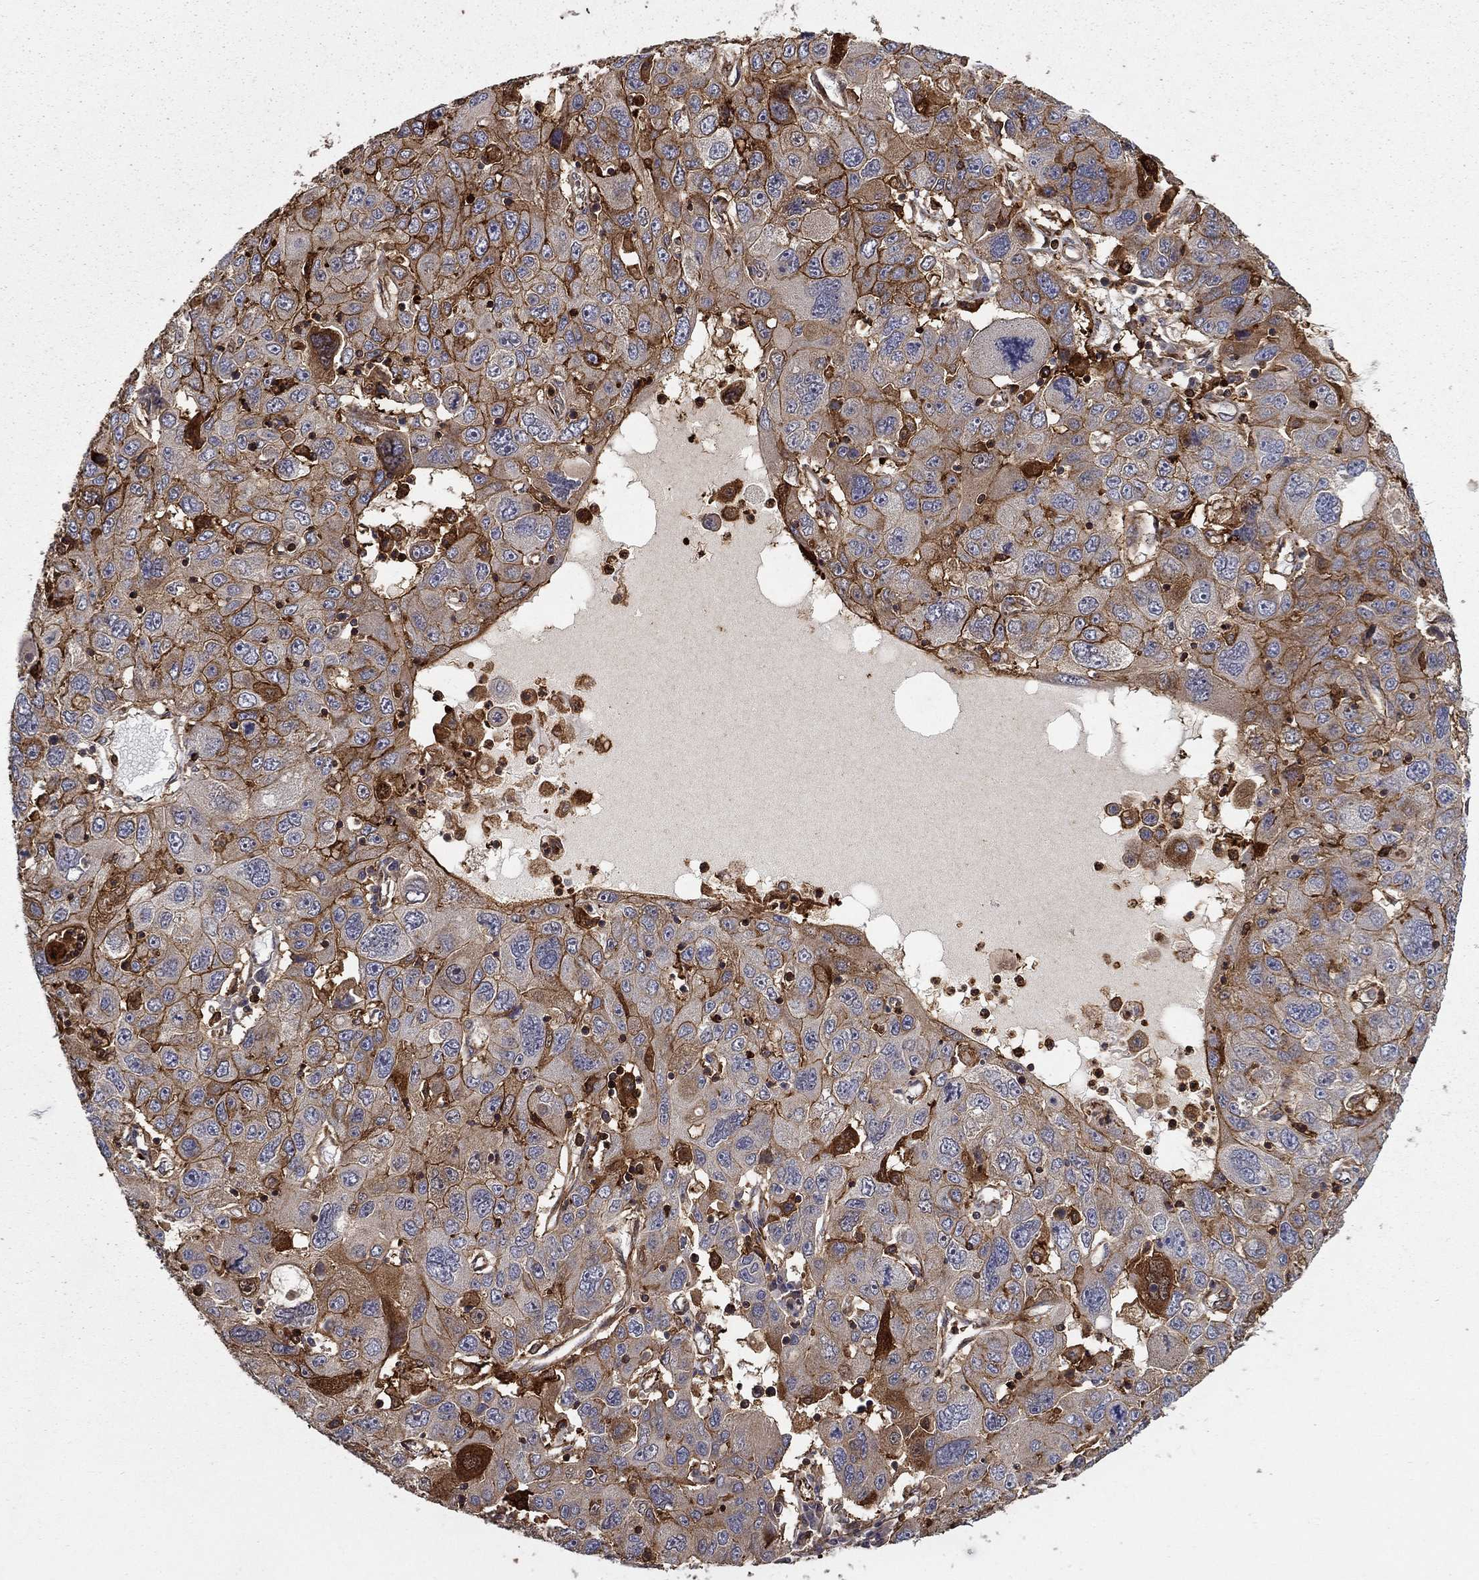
{"staining": {"intensity": "strong", "quantity": "<25%", "location": "cytoplasmic/membranous"}, "tissue": "stomach cancer", "cell_type": "Tumor cells", "image_type": "cancer", "snomed": [{"axis": "morphology", "description": "Adenocarcinoma, NOS"}, {"axis": "topography", "description": "Stomach"}], "caption": "Protein expression analysis of human stomach cancer reveals strong cytoplasmic/membranous staining in approximately <25% of tumor cells.", "gene": "ADM", "patient": {"sex": "male", "age": 56}}